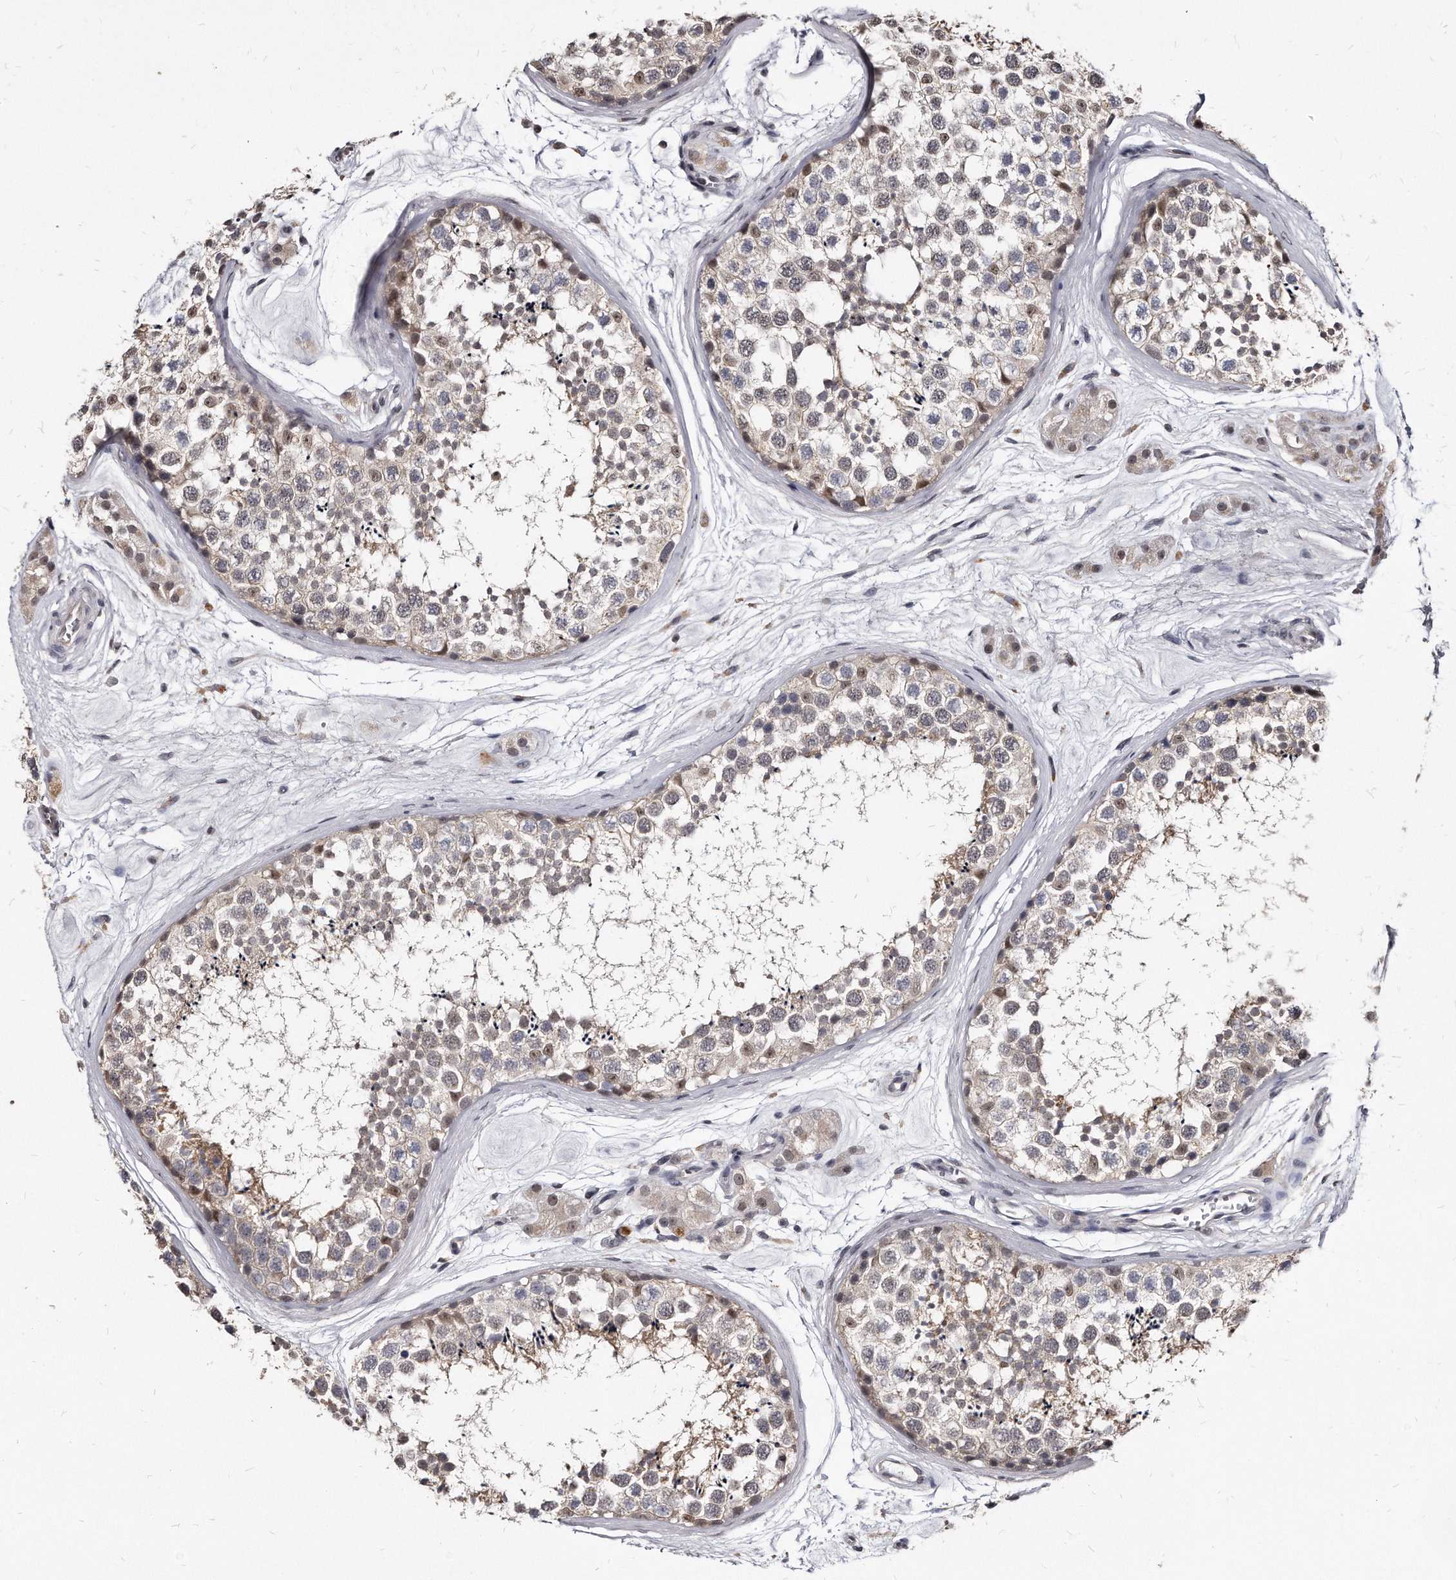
{"staining": {"intensity": "weak", "quantity": "25%-75%", "location": "cytoplasmic/membranous,nuclear"}, "tissue": "testis", "cell_type": "Cells in seminiferous ducts", "image_type": "normal", "snomed": [{"axis": "morphology", "description": "Normal tissue, NOS"}, {"axis": "topography", "description": "Testis"}], "caption": "Brown immunohistochemical staining in normal testis reveals weak cytoplasmic/membranous,nuclear staining in approximately 25%-75% of cells in seminiferous ducts. (DAB IHC with brightfield microscopy, high magnification).", "gene": "KLHDC3", "patient": {"sex": "male", "age": 56}}